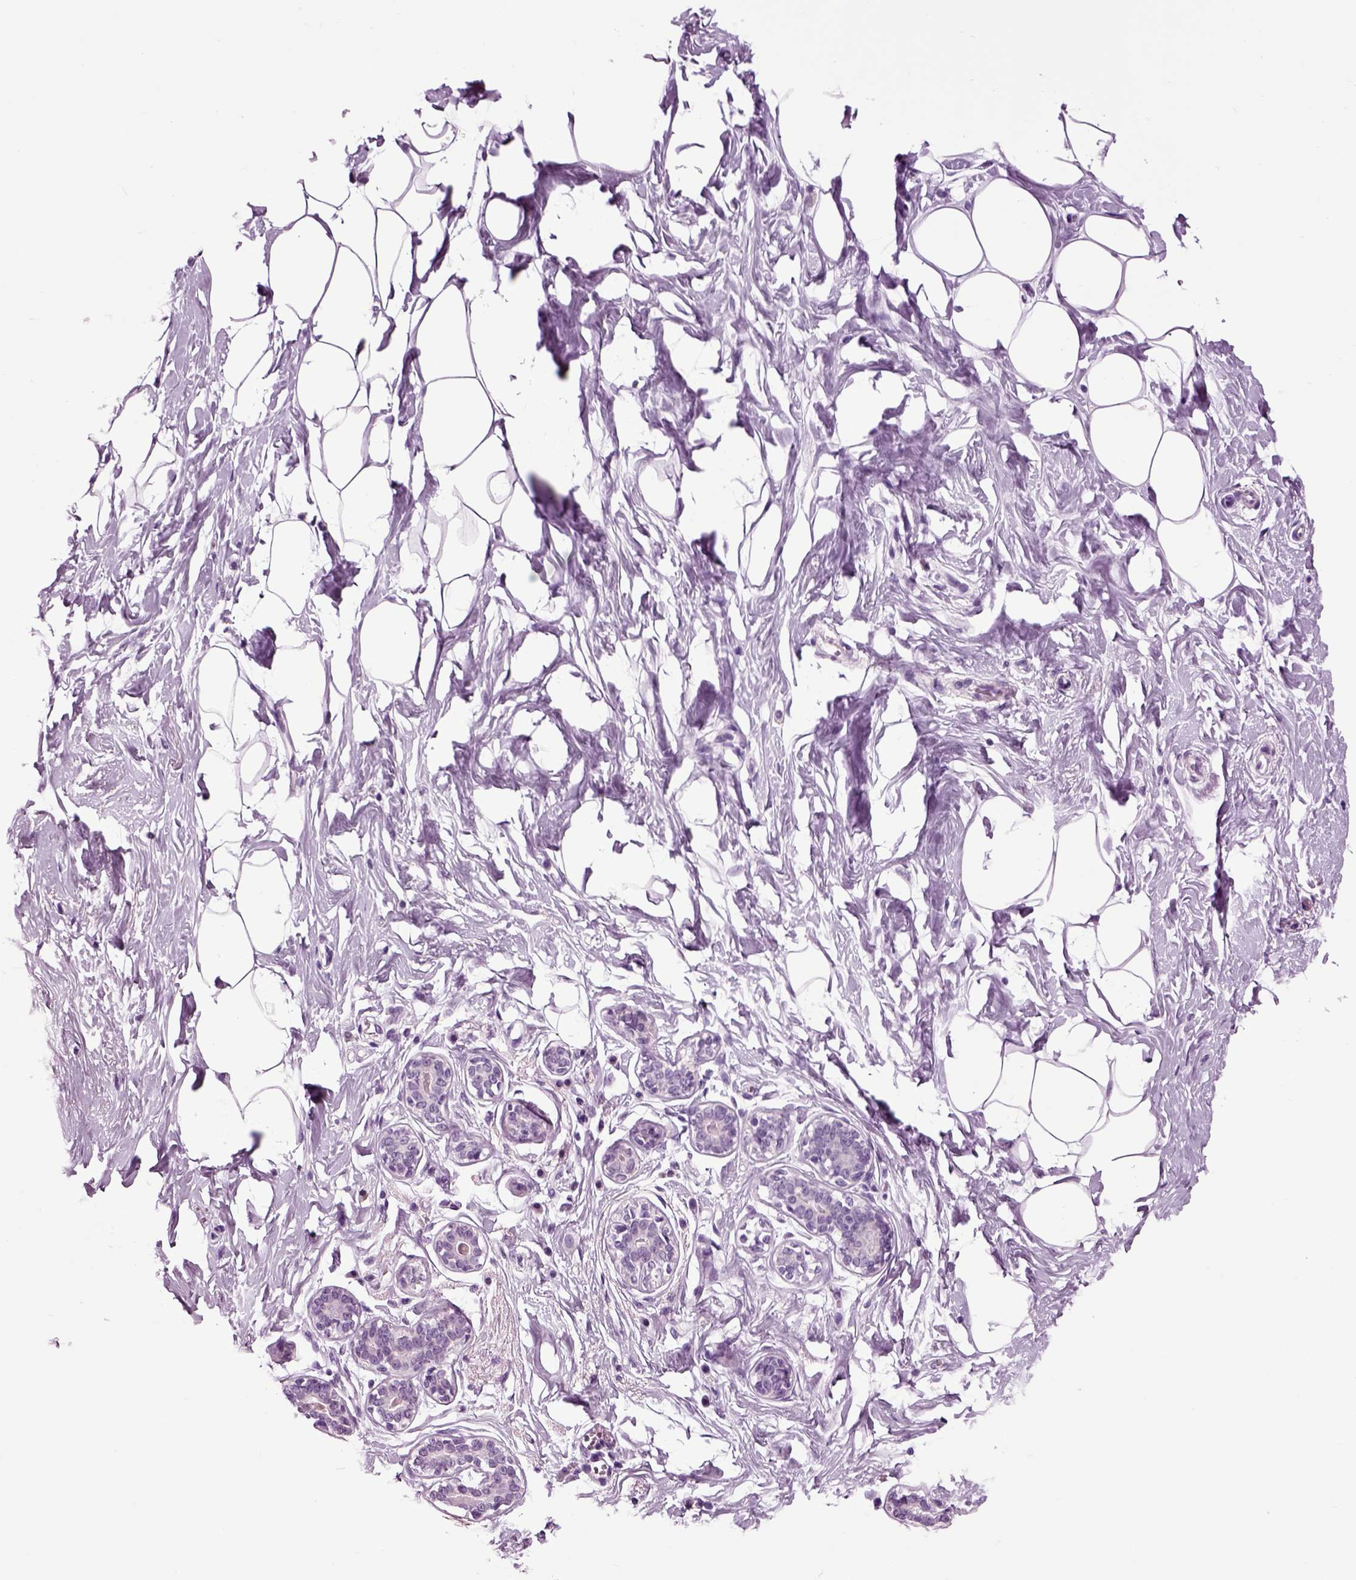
{"staining": {"intensity": "negative", "quantity": "none", "location": "none"}, "tissue": "breast", "cell_type": "Adipocytes", "image_type": "normal", "snomed": [{"axis": "morphology", "description": "Normal tissue, NOS"}, {"axis": "morphology", "description": "Lobular carcinoma, in situ"}, {"axis": "topography", "description": "Breast"}], "caption": "This histopathology image is of normal breast stained with immunohistochemistry to label a protein in brown with the nuclei are counter-stained blue. There is no positivity in adipocytes.", "gene": "ARHGAP11A", "patient": {"sex": "female", "age": 35}}